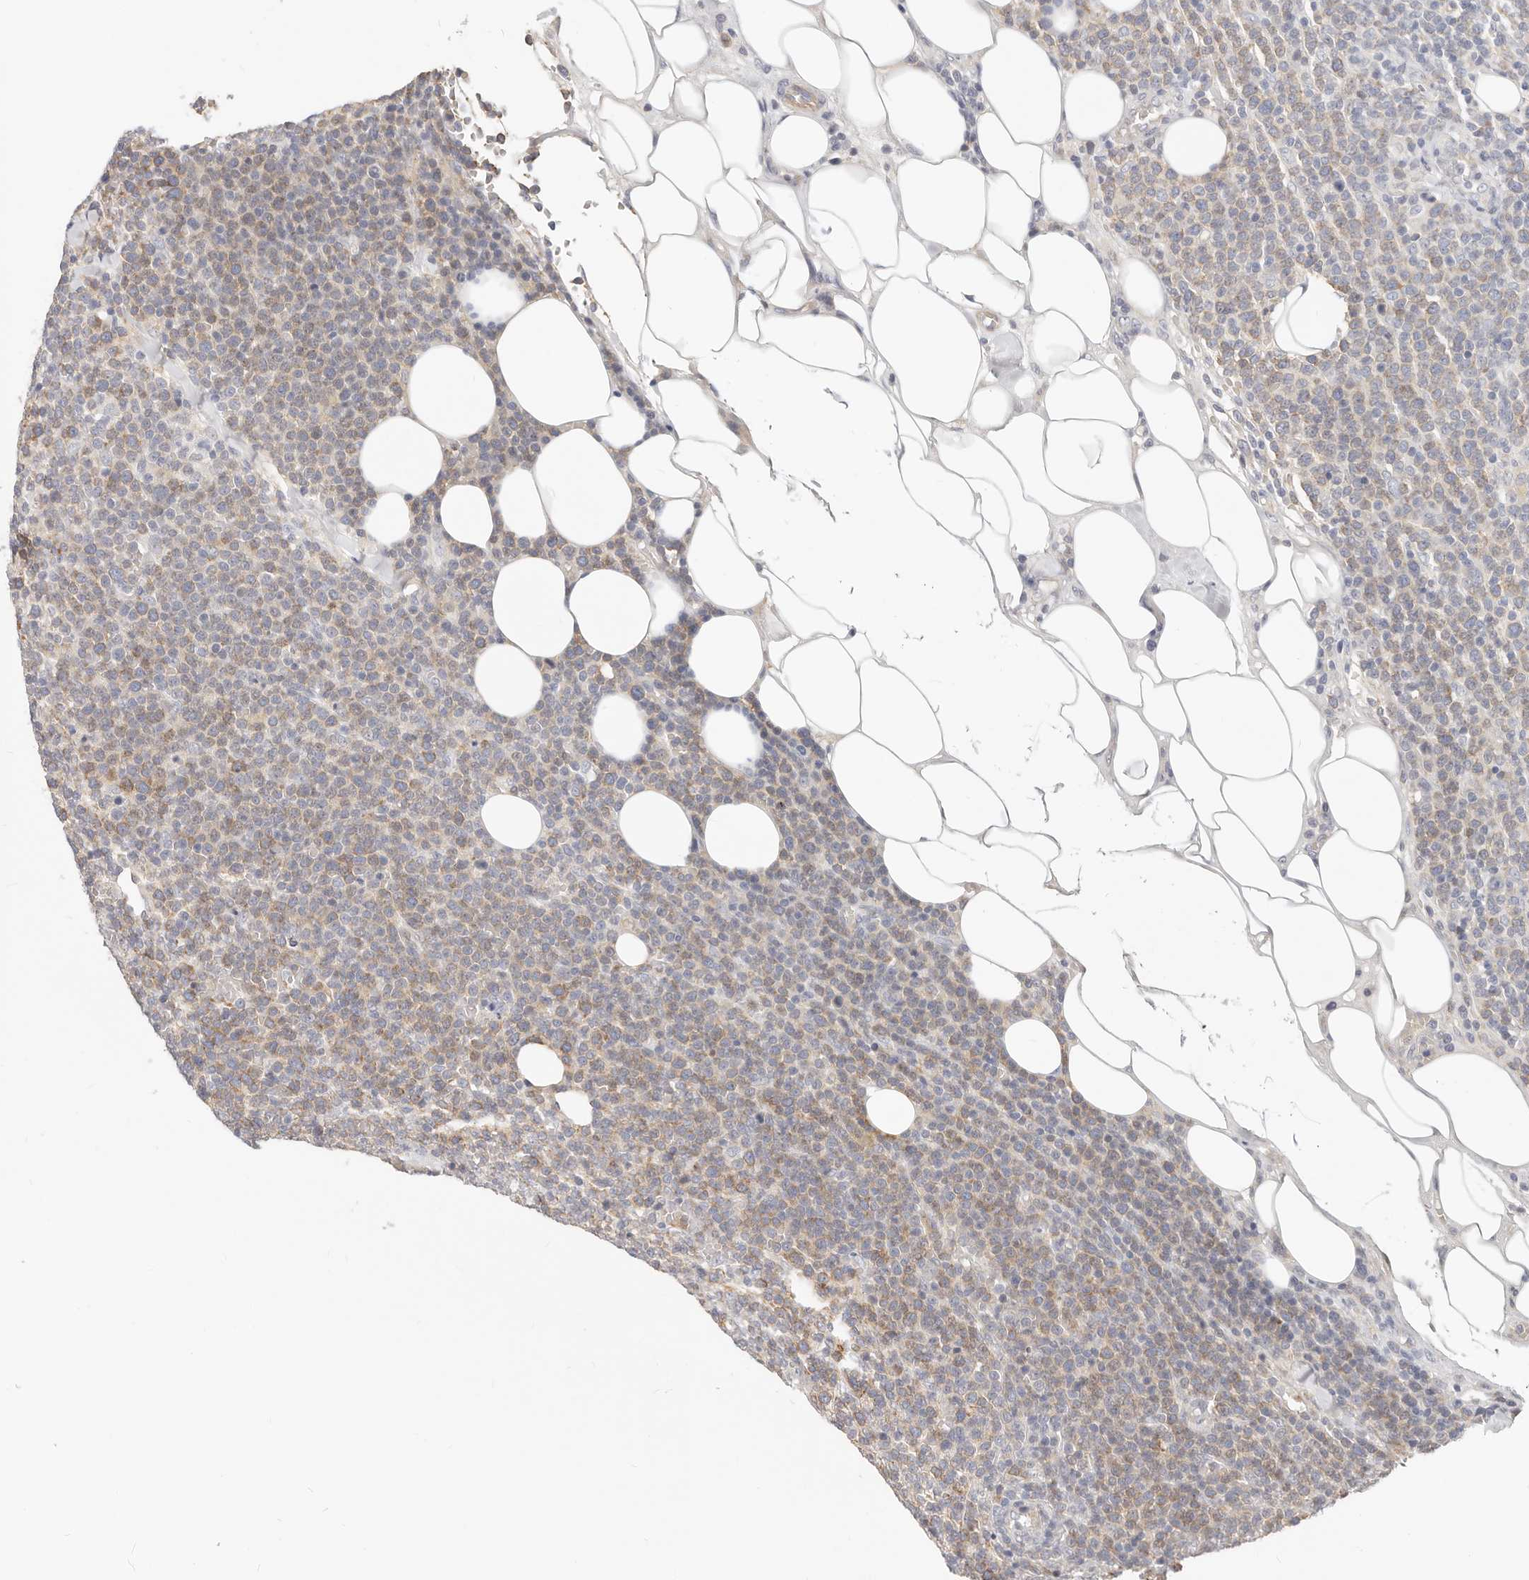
{"staining": {"intensity": "weak", "quantity": "25%-75%", "location": "cytoplasmic/membranous"}, "tissue": "lymphoma", "cell_type": "Tumor cells", "image_type": "cancer", "snomed": [{"axis": "morphology", "description": "Malignant lymphoma, non-Hodgkin's type, High grade"}, {"axis": "topography", "description": "Lymph node"}], "caption": "Brown immunohistochemical staining in high-grade malignant lymphoma, non-Hodgkin's type reveals weak cytoplasmic/membranous positivity in approximately 25%-75% of tumor cells.", "gene": "DTNBP1", "patient": {"sex": "male", "age": 61}}